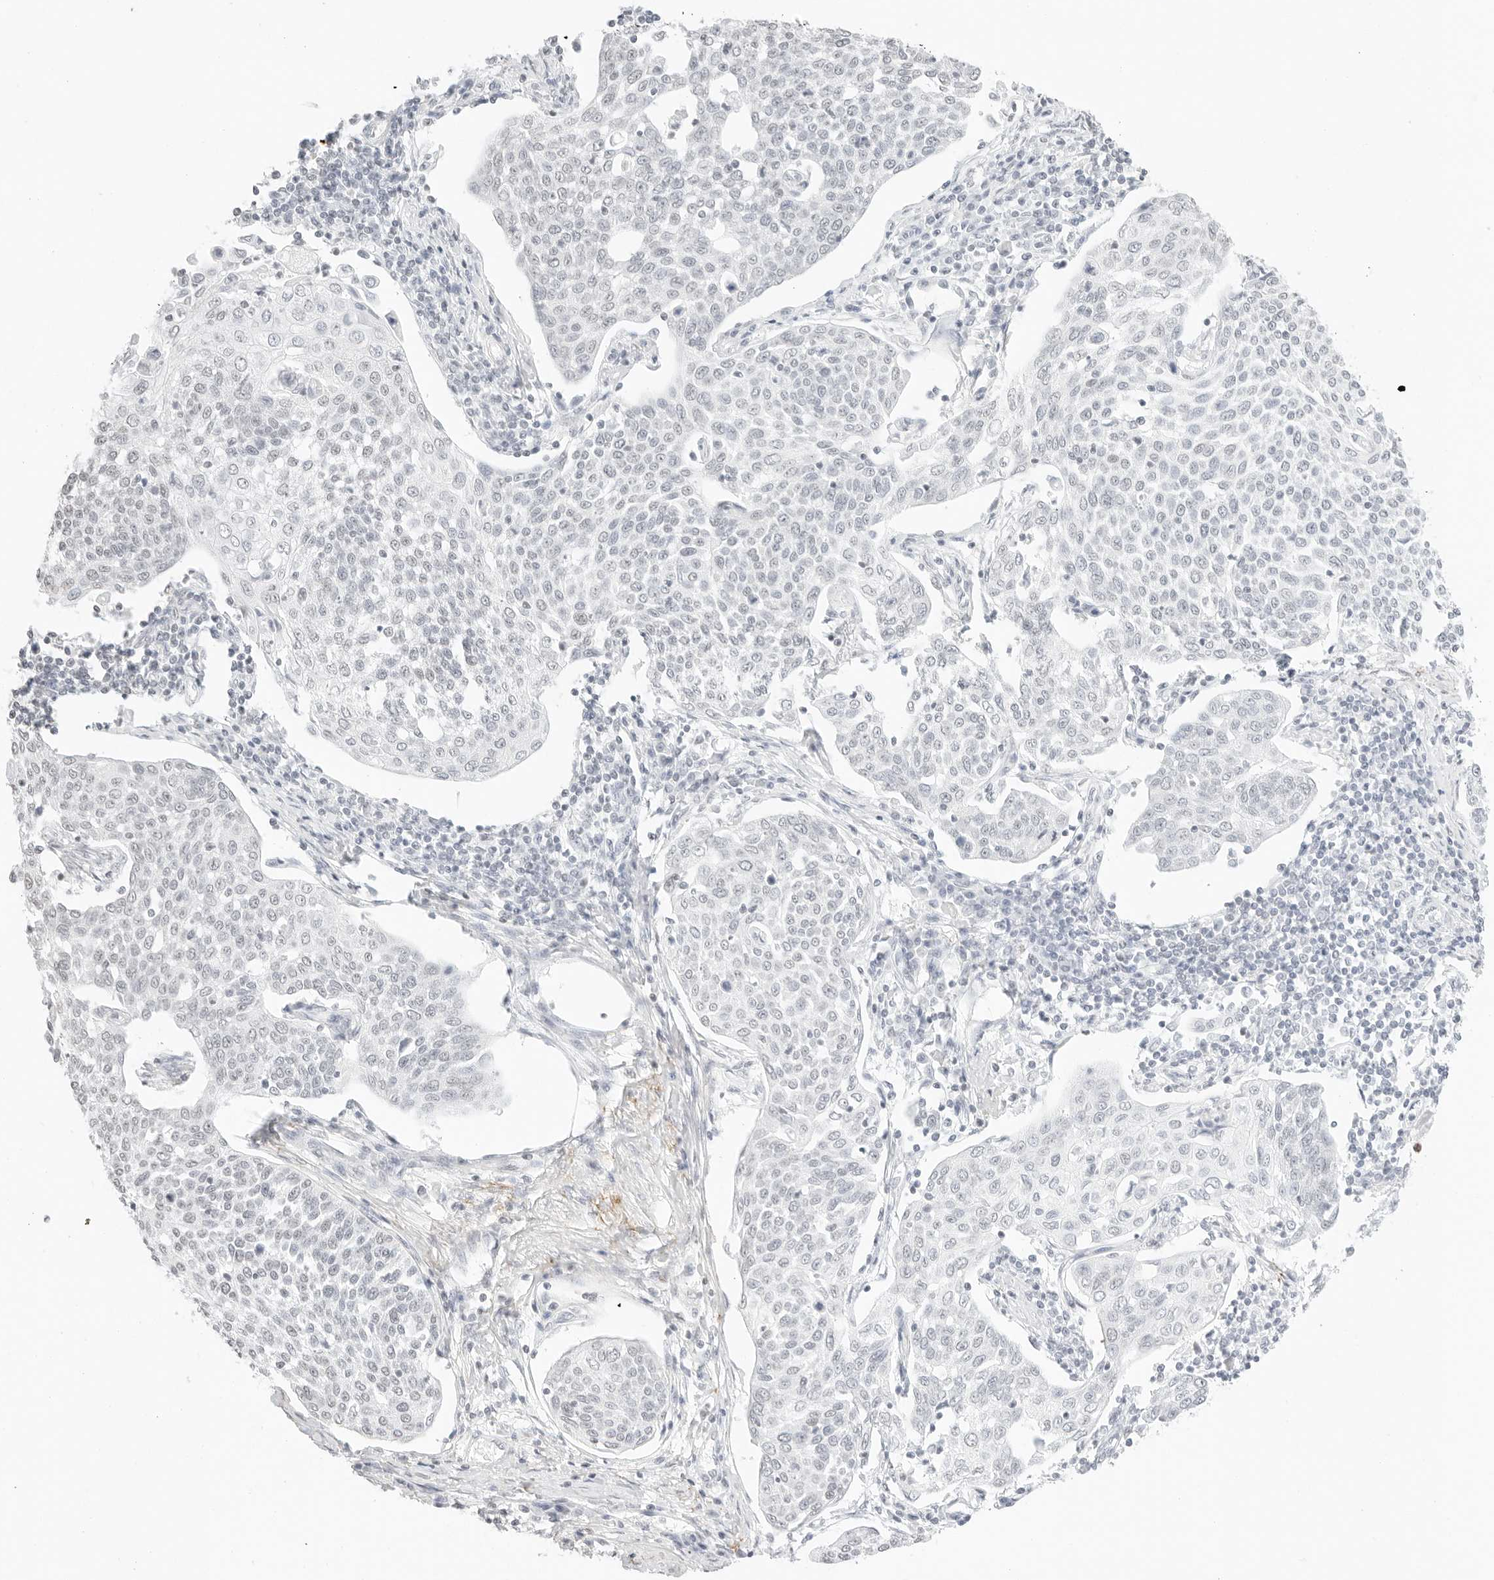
{"staining": {"intensity": "negative", "quantity": "none", "location": "none"}, "tissue": "cervical cancer", "cell_type": "Tumor cells", "image_type": "cancer", "snomed": [{"axis": "morphology", "description": "Squamous cell carcinoma, NOS"}, {"axis": "topography", "description": "Cervix"}], "caption": "Cervical cancer (squamous cell carcinoma) was stained to show a protein in brown. There is no significant expression in tumor cells. (DAB (3,3'-diaminobenzidine) immunohistochemistry (IHC), high magnification).", "gene": "FBLN5", "patient": {"sex": "female", "age": 34}}